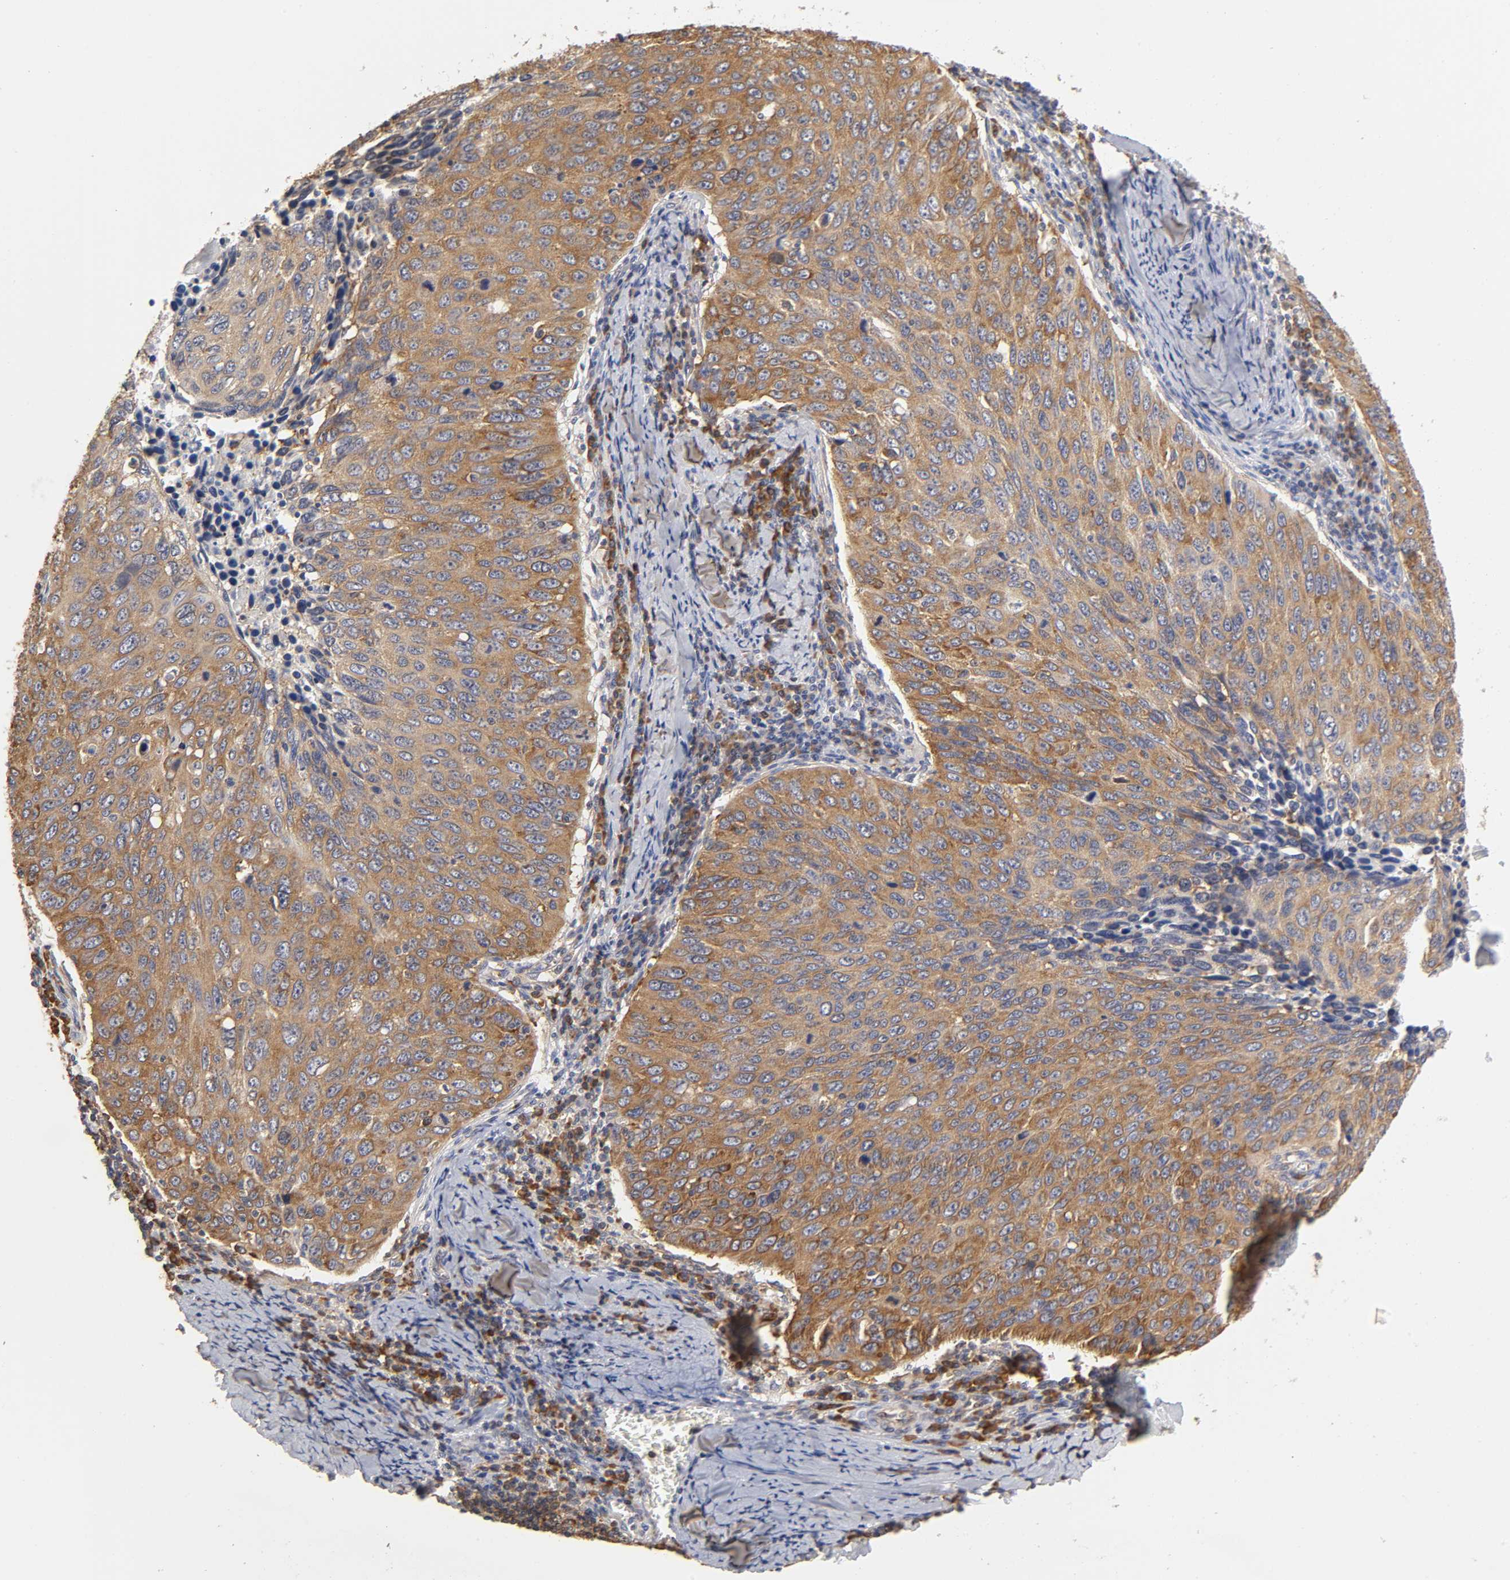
{"staining": {"intensity": "moderate", "quantity": ">75%", "location": "cytoplasmic/membranous"}, "tissue": "cervical cancer", "cell_type": "Tumor cells", "image_type": "cancer", "snomed": [{"axis": "morphology", "description": "Squamous cell carcinoma, NOS"}, {"axis": "topography", "description": "Cervix"}], "caption": "Human cervical cancer (squamous cell carcinoma) stained with a protein marker demonstrates moderate staining in tumor cells.", "gene": "RPL14", "patient": {"sex": "female", "age": 53}}